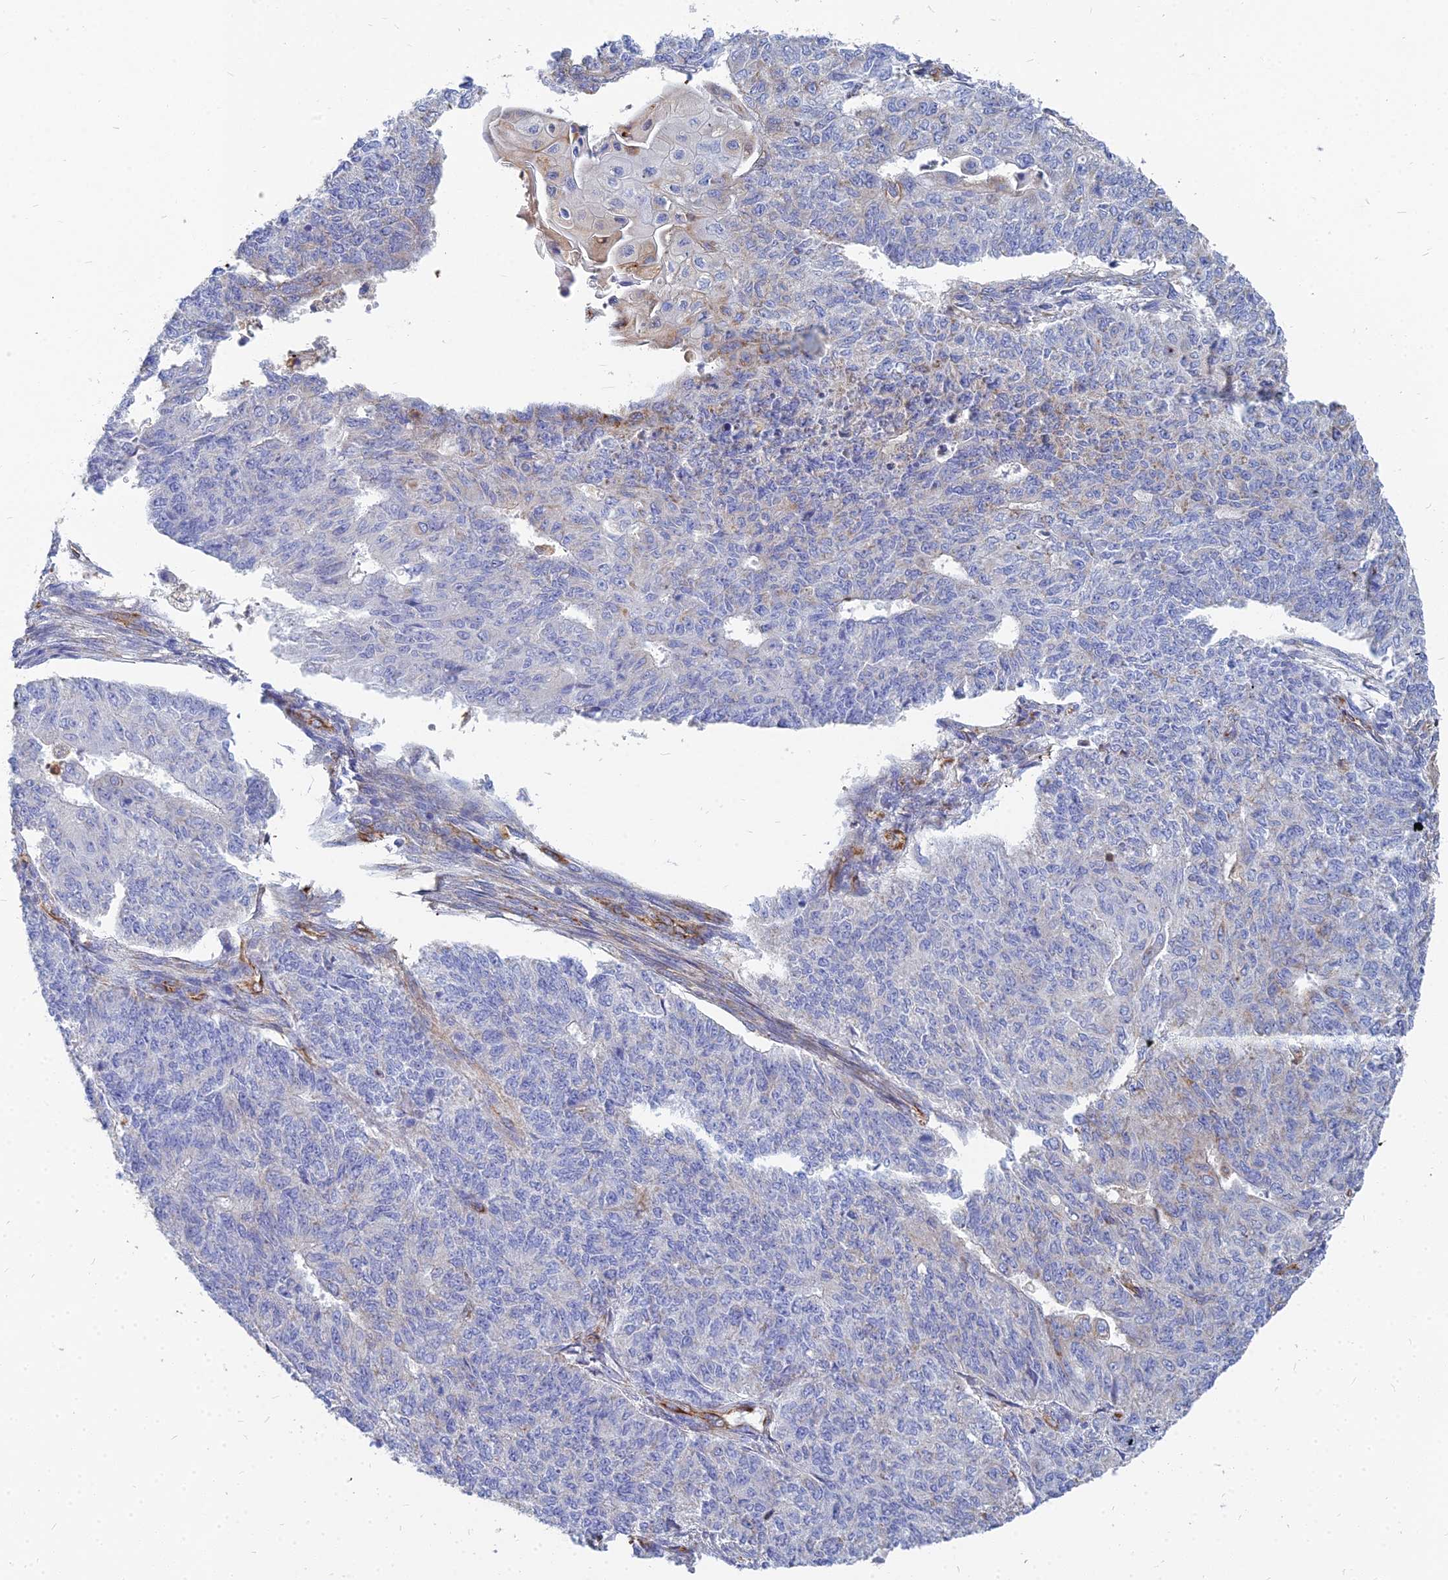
{"staining": {"intensity": "negative", "quantity": "none", "location": "none"}, "tissue": "endometrial cancer", "cell_type": "Tumor cells", "image_type": "cancer", "snomed": [{"axis": "morphology", "description": "Adenocarcinoma, NOS"}, {"axis": "topography", "description": "Endometrium"}], "caption": "Tumor cells show no significant positivity in endometrial cancer (adenocarcinoma).", "gene": "VAT1", "patient": {"sex": "female", "age": 32}}